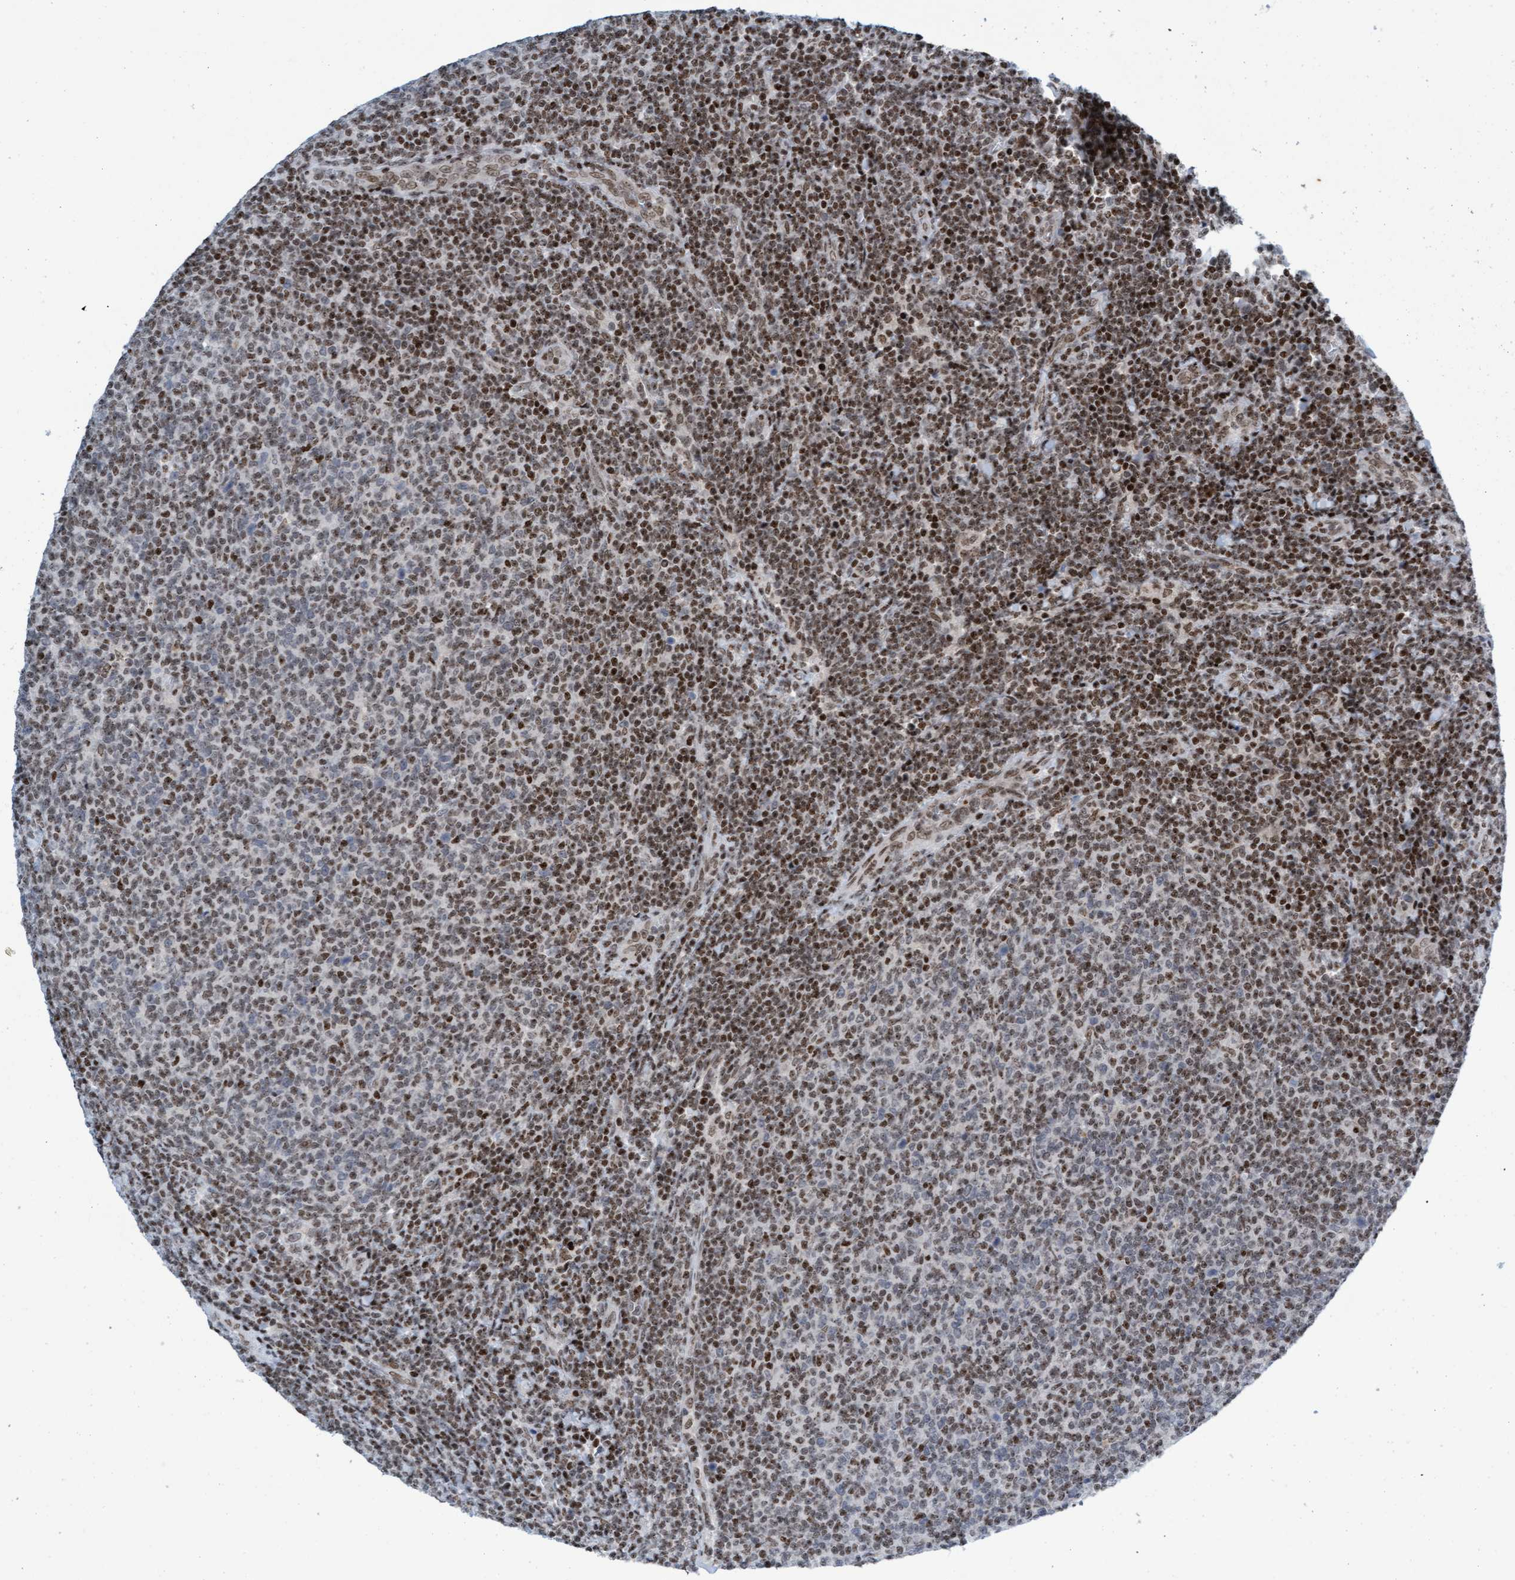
{"staining": {"intensity": "moderate", "quantity": ">75%", "location": "nuclear"}, "tissue": "lymphoma", "cell_type": "Tumor cells", "image_type": "cancer", "snomed": [{"axis": "morphology", "description": "Malignant lymphoma, non-Hodgkin's type, Low grade"}, {"axis": "topography", "description": "Lymph node"}], "caption": "IHC histopathology image of neoplastic tissue: human malignant lymphoma, non-Hodgkin's type (low-grade) stained using immunohistochemistry reveals medium levels of moderate protein expression localized specifically in the nuclear of tumor cells, appearing as a nuclear brown color.", "gene": "GLRX2", "patient": {"sex": "male", "age": 66}}